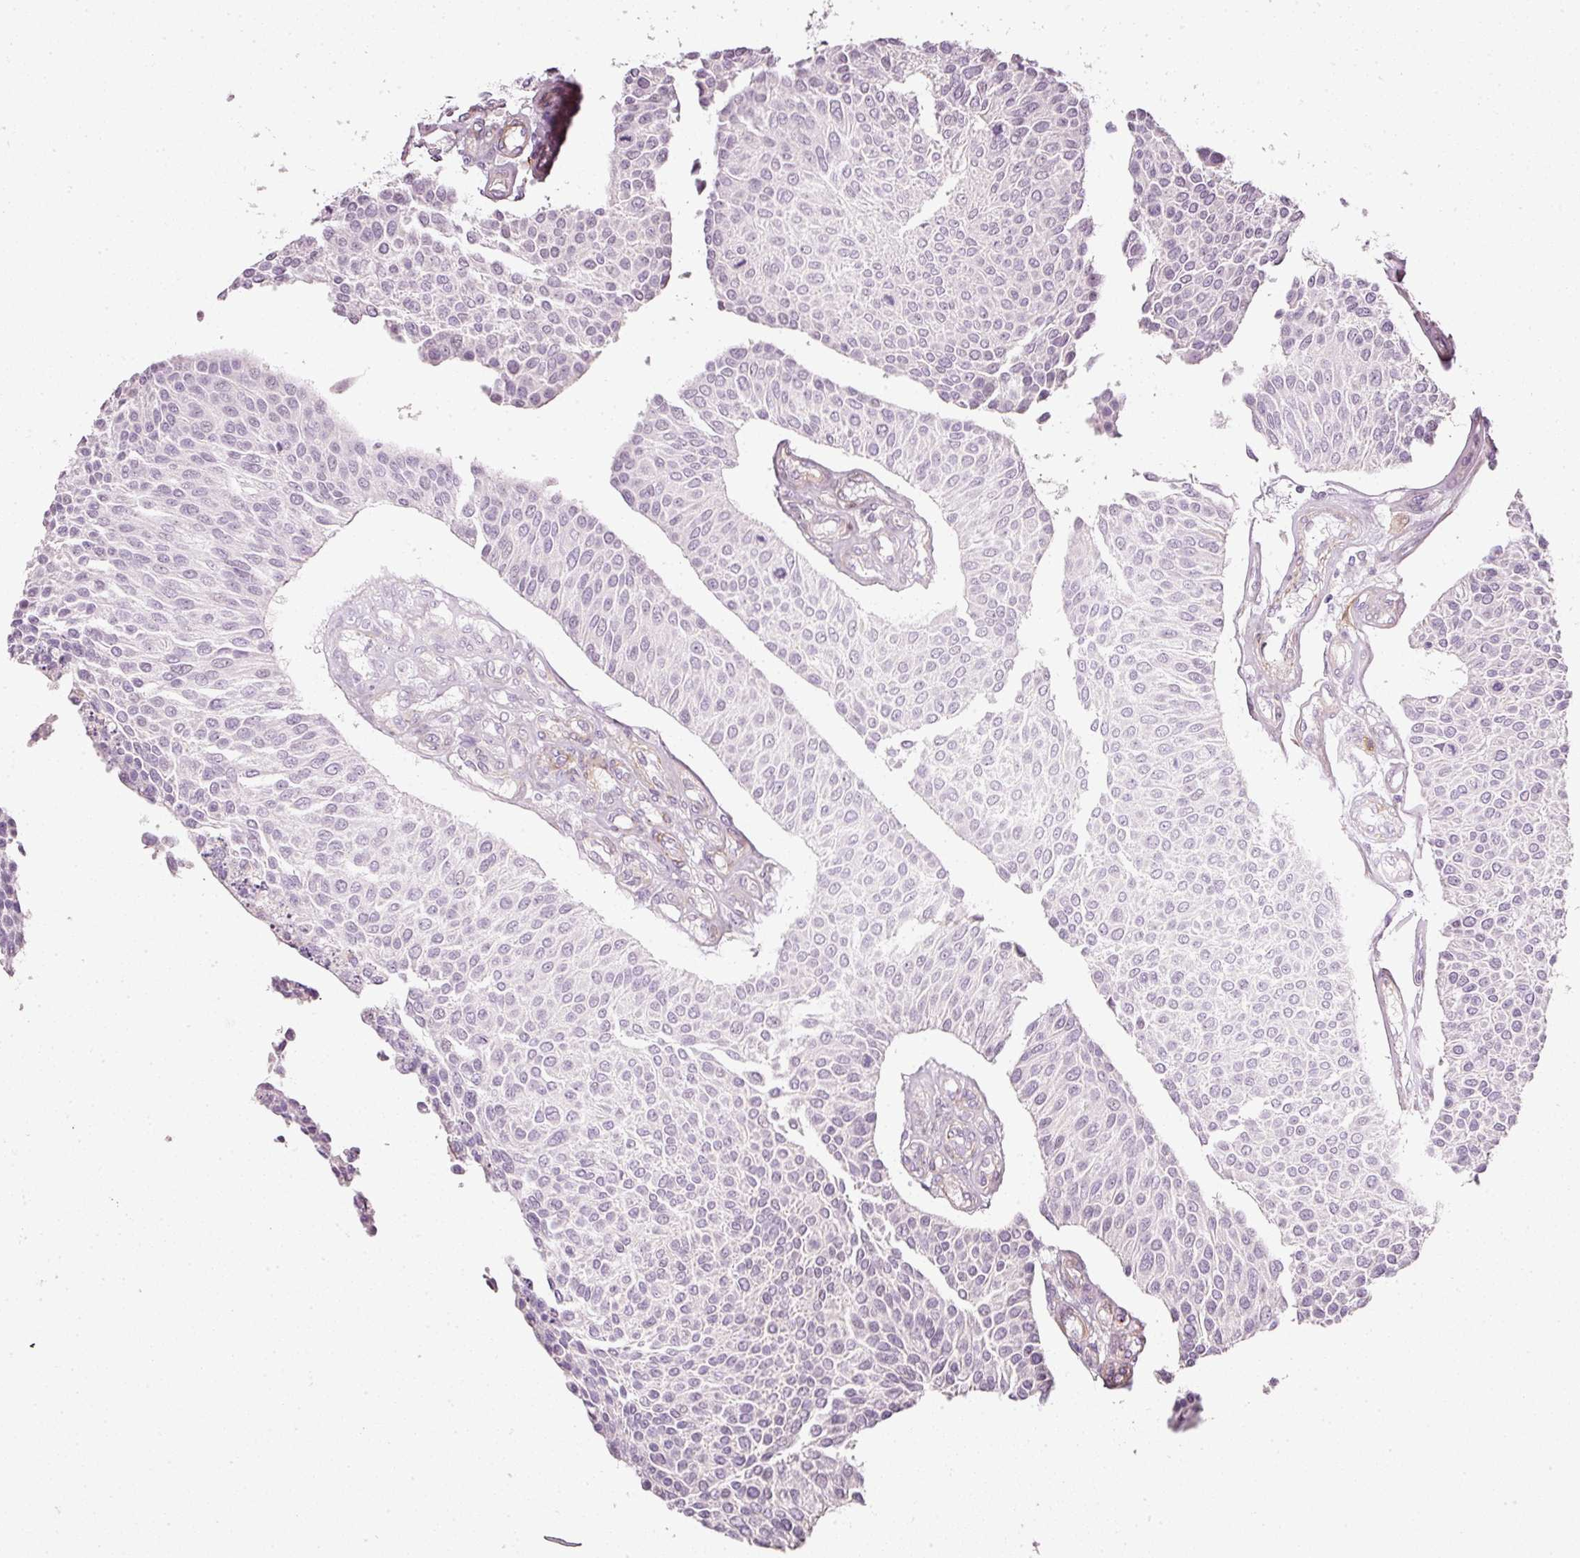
{"staining": {"intensity": "negative", "quantity": "none", "location": "none"}, "tissue": "urothelial cancer", "cell_type": "Tumor cells", "image_type": "cancer", "snomed": [{"axis": "morphology", "description": "Urothelial carcinoma, NOS"}, {"axis": "topography", "description": "Urinary bladder"}], "caption": "High magnification brightfield microscopy of urothelial cancer stained with DAB (brown) and counterstained with hematoxylin (blue): tumor cells show no significant expression.", "gene": "TOGARAM1", "patient": {"sex": "male", "age": 55}}